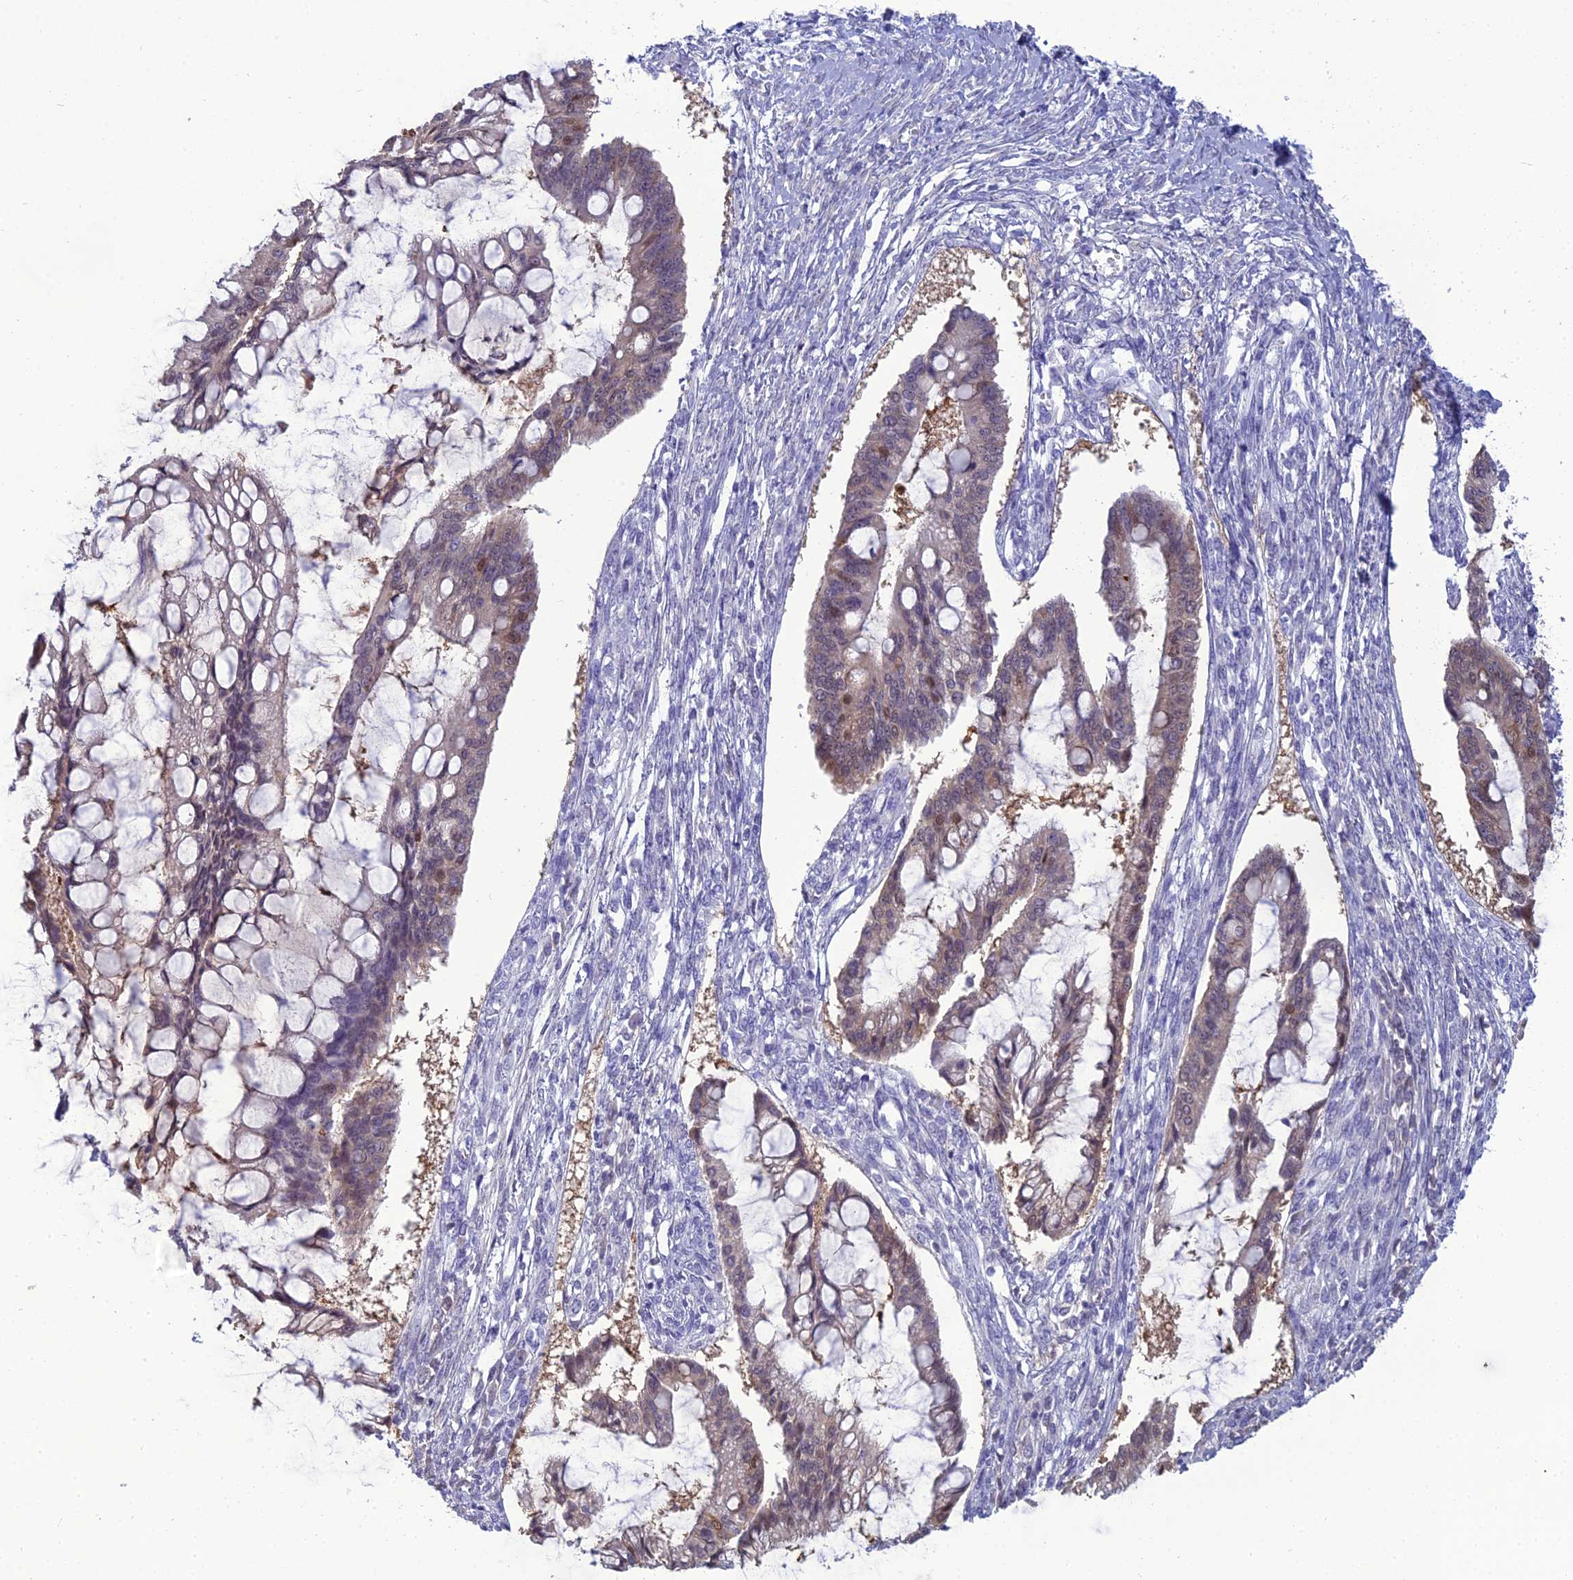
{"staining": {"intensity": "weak", "quantity": "<25%", "location": "nuclear"}, "tissue": "ovarian cancer", "cell_type": "Tumor cells", "image_type": "cancer", "snomed": [{"axis": "morphology", "description": "Cystadenocarcinoma, mucinous, NOS"}, {"axis": "topography", "description": "Ovary"}], "caption": "Immunohistochemical staining of human mucinous cystadenocarcinoma (ovarian) shows no significant positivity in tumor cells. The staining is performed using DAB brown chromogen with nuclei counter-stained in using hematoxylin.", "gene": "GNPNAT1", "patient": {"sex": "female", "age": 73}}